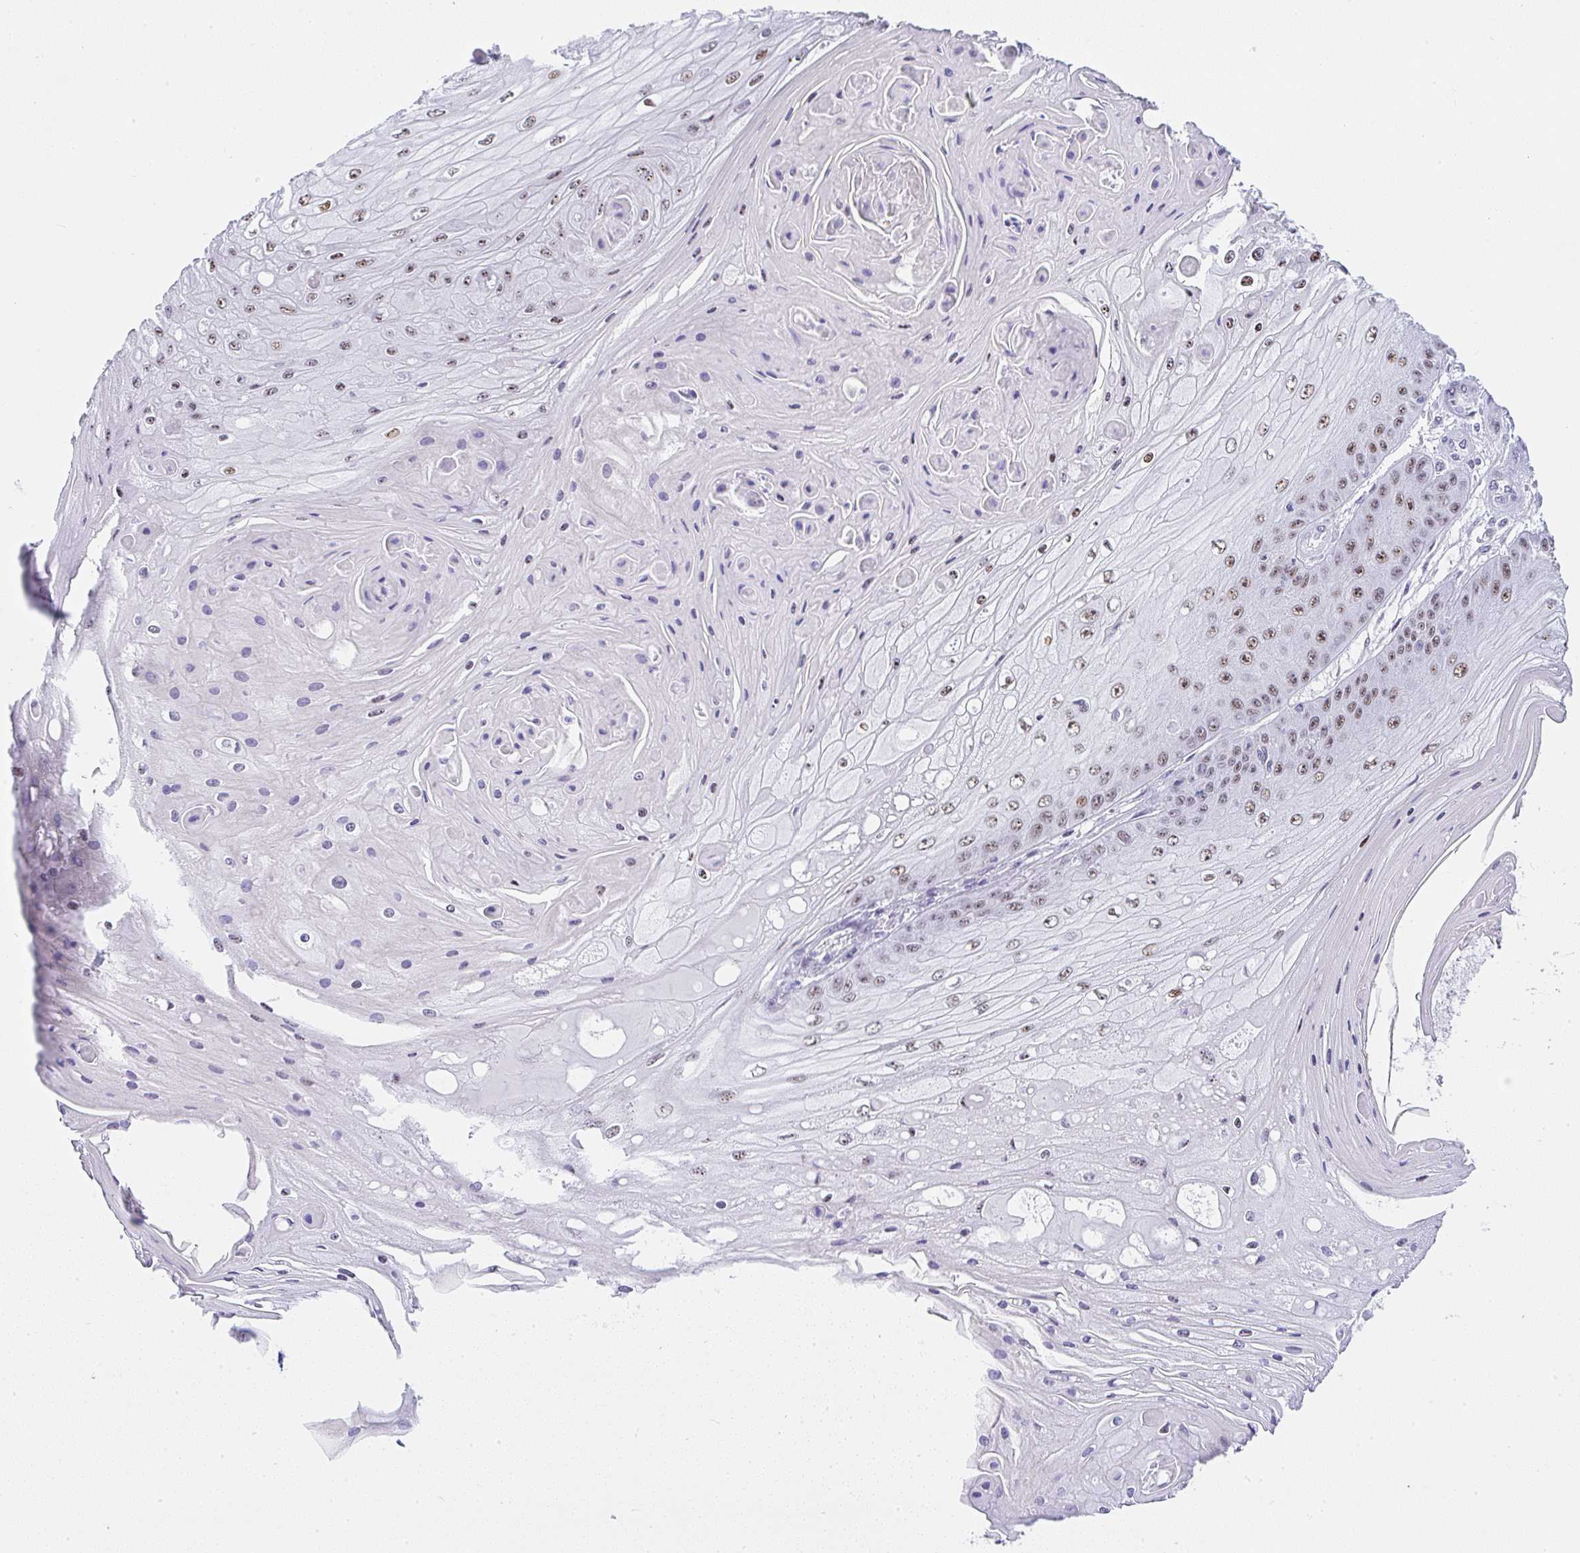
{"staining": {"intensity": "moderate", "quantity": ">75%", "location": "nuclear"}, "tissue": "skin cancer", "cell_type": "Tumor cells", "image_type": "cancer", "snomed": [{"axis": "morphology", "description": "Squamous cell carcinoma, NOS"}, {"axis": "topography", "description": "Skin"}], "caption": "Immunohistochemical staining of skin squamous cell carcinoma reveals moderate nuclear protein positivity in approximately >75% of tumor cells.", "gene": "NR1D2", "patient": {"sex": "male", "age": 70}}